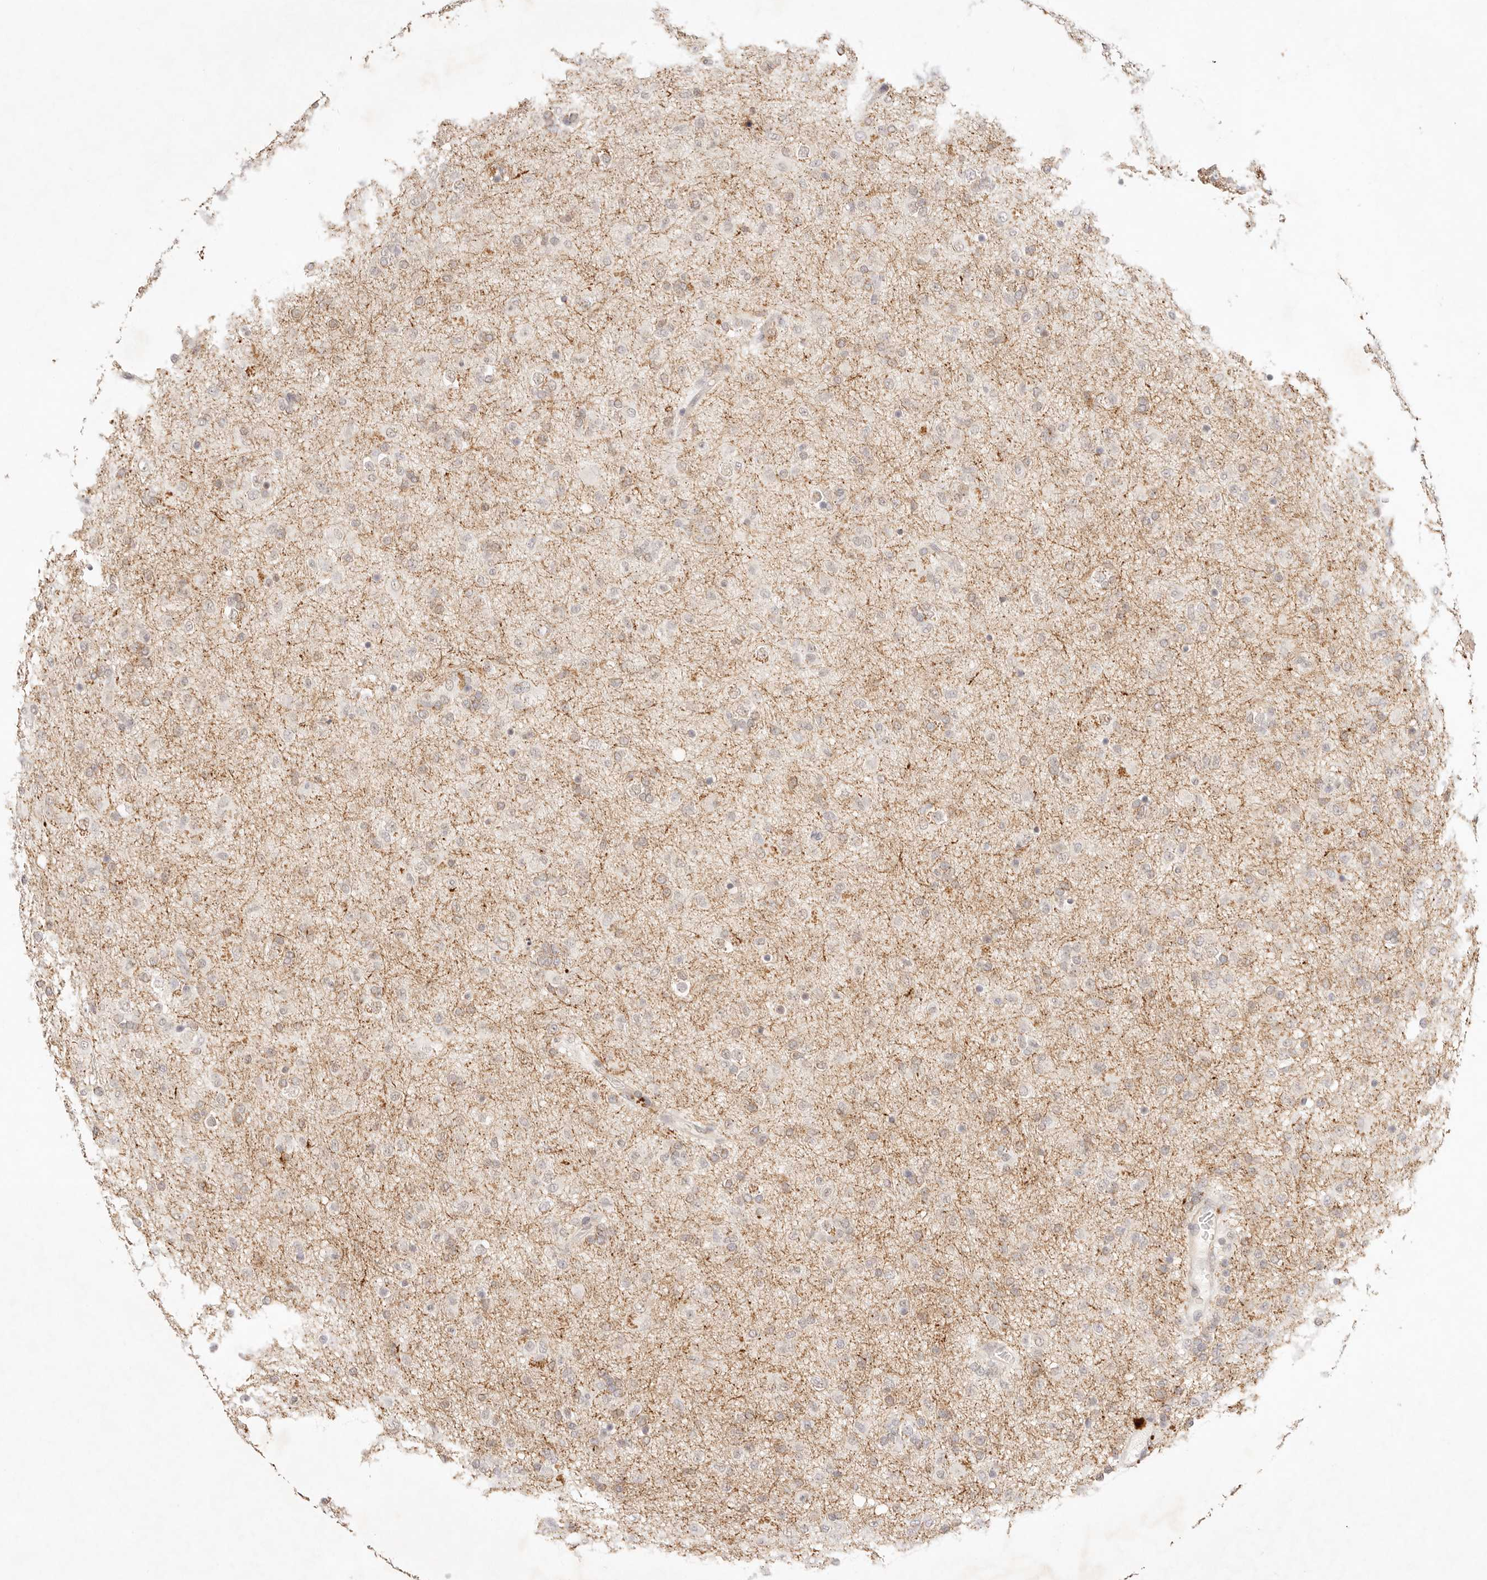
{"staining": {"intensity": "weak", "quantity": "<25%", "location": "cytoplasmic/membranous"}, "tissue": "glioma", "cell_type": "Tumor cells", "image_type": "cancer", "snomed": [{"axis": "morphology", "description": "Glioma, malignant, Low grade"}, {"axis": "topography", "description": "Brain"}], "caption": "This is an immunohistochemistry histopathology image of malignant low-grade glioma. There is no positivity in tumor cells.", "gene": "GPR156", "patient": {"sex": "male", "age": 65}}